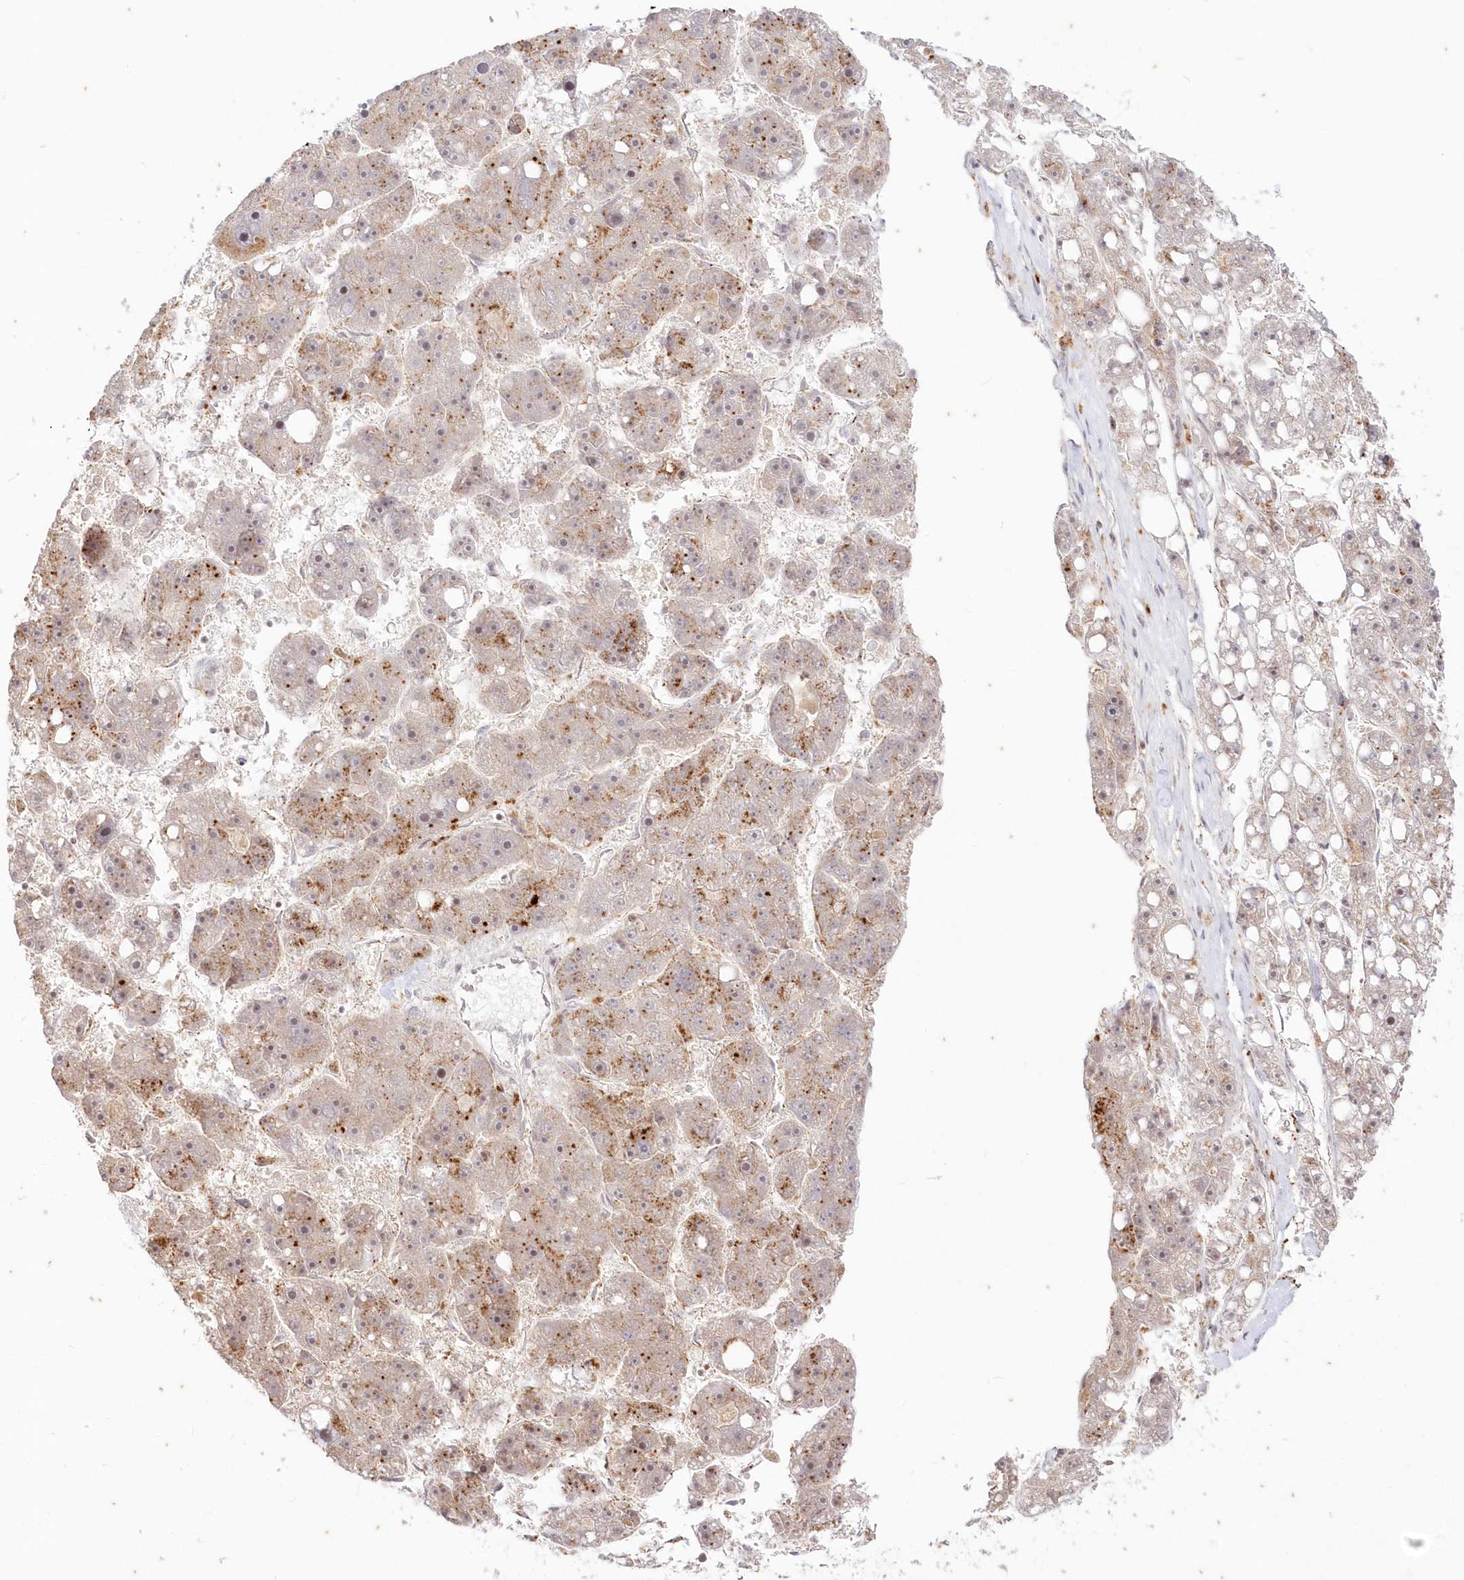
{"staining": {"intensity": "moderate", "quantity": "<25%", "location": "cytoplasmic/membranous"}, "tissue": "liver cancer", "cell_type": "Tumor cells", "image_type": "cancer", "snomed": [{"axis": "morphology", "description": "Carcinoma, Hepatocellular, NOS"}, {"axis": "topography", "description": "Liver"}], "caption": "Brown immunohistochemical staining in liver hepatocellular carcinoma demonstrates moderate cytoplasmic/membranous expression in approximately <25% of tumor cells.", "gene": "MTMR3", "patient": {"sex": "female", "age": 61}}